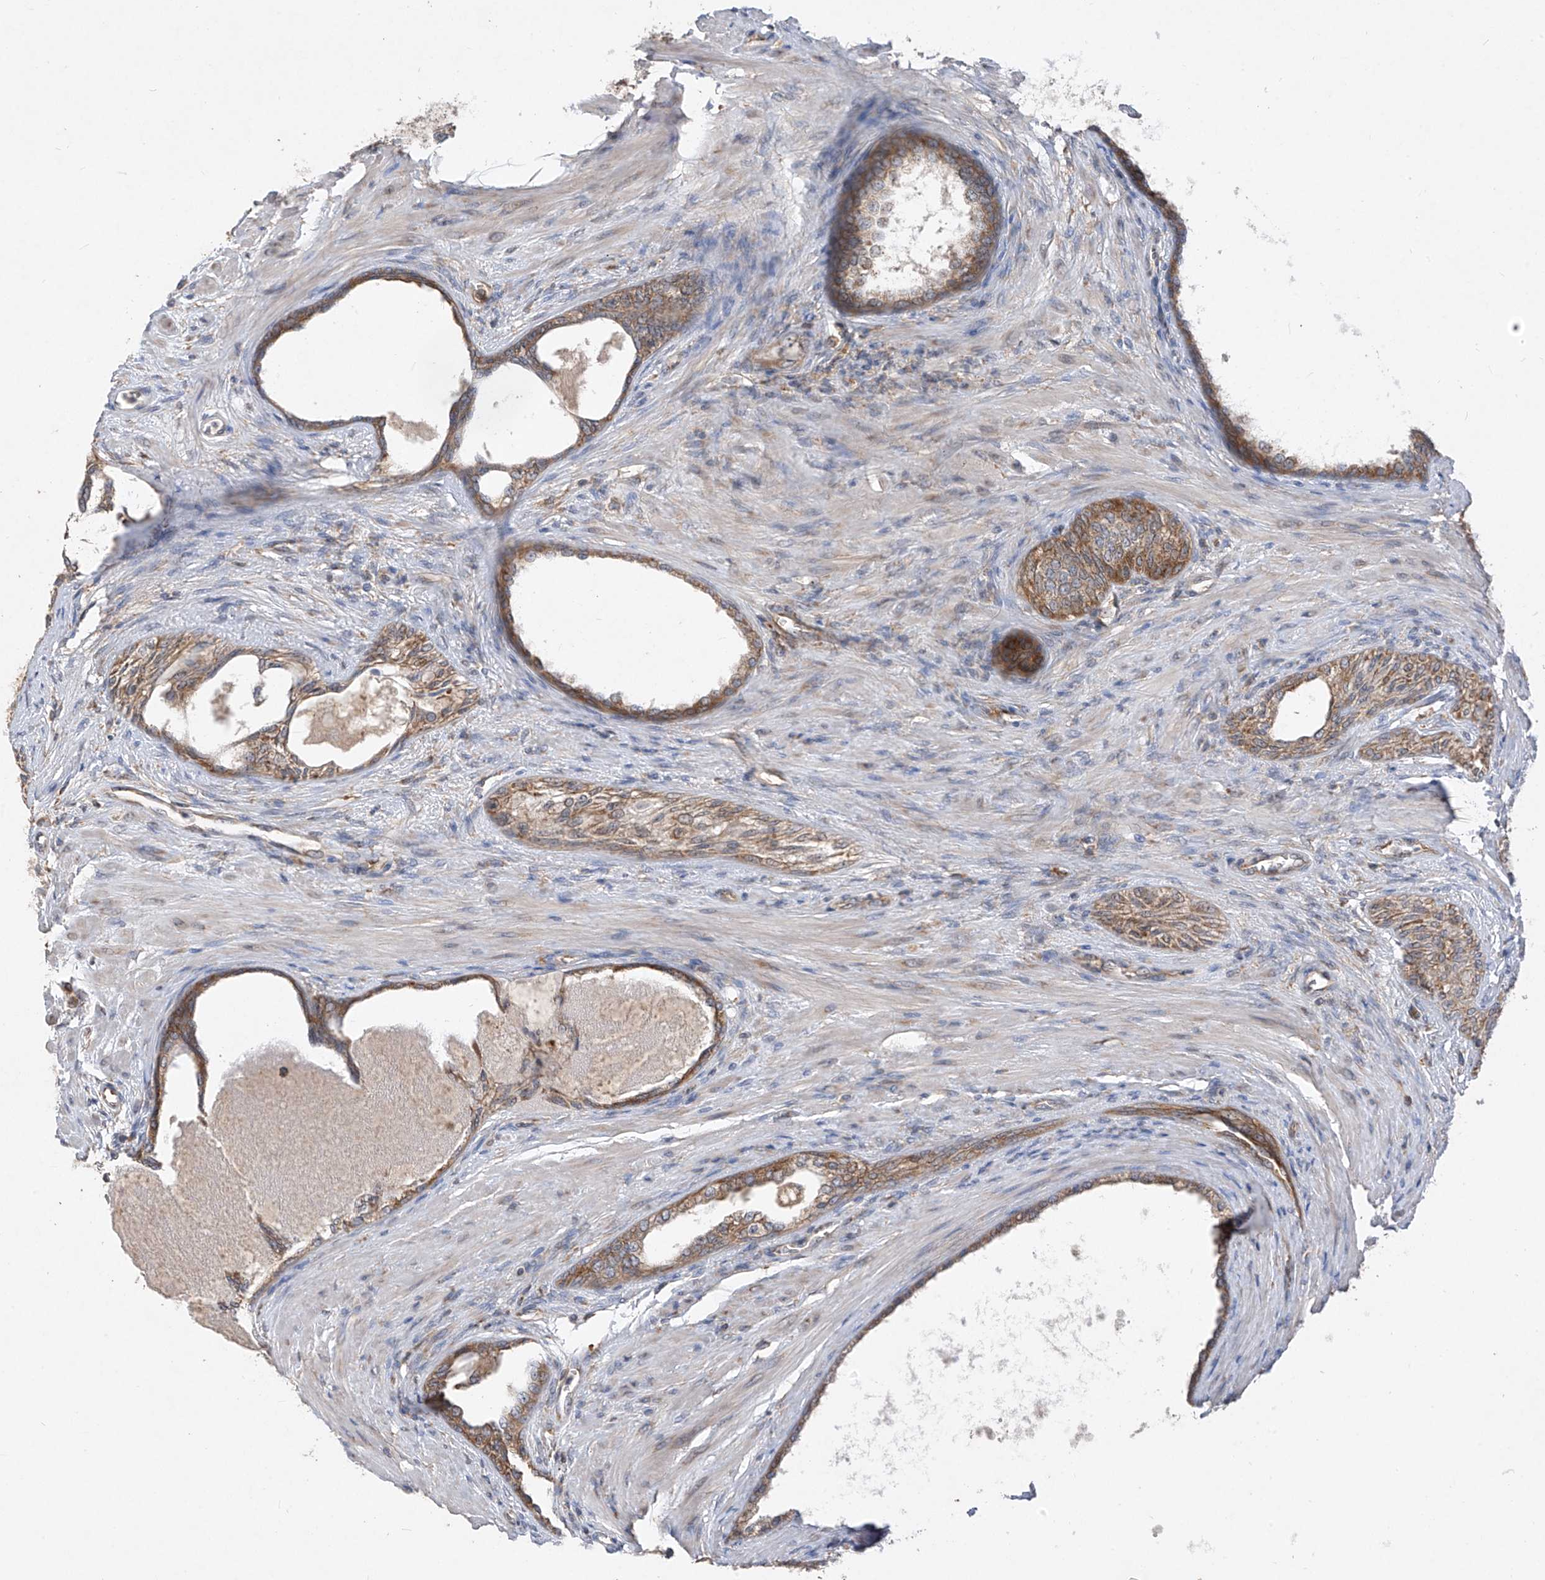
{"staining": {"intensity": "moderate", "quantity": ">75%", "location": "cytoplasmic/membranous"}, "tissue": "prostate cancer", "cell_type": "Tumor cells", "image_type": "cancer", "snomed": [{"axis": "morphology", "description": "Normal tissue, NOS"}, {"axis": "morphology", "description": "Adenocarcinoma, Low grade"}, {"axis": "topography", "description": "Prostate"}, {"axis": "topography", "description": "Peripheral nerve tissue"}], "caption": "DAB (3,3'-diaminobenzidine) immunohistochemical staining of human adenocarcinoma (low-grade) (prostate) displays moderate cytoplasmic/membranous protein staining in approximately >75% of tumor cells. (Brightfield microscopy of DAB IHC at high magnification).", "gene": "RPL34", "patient": {"sex": "male", "age": 71}}